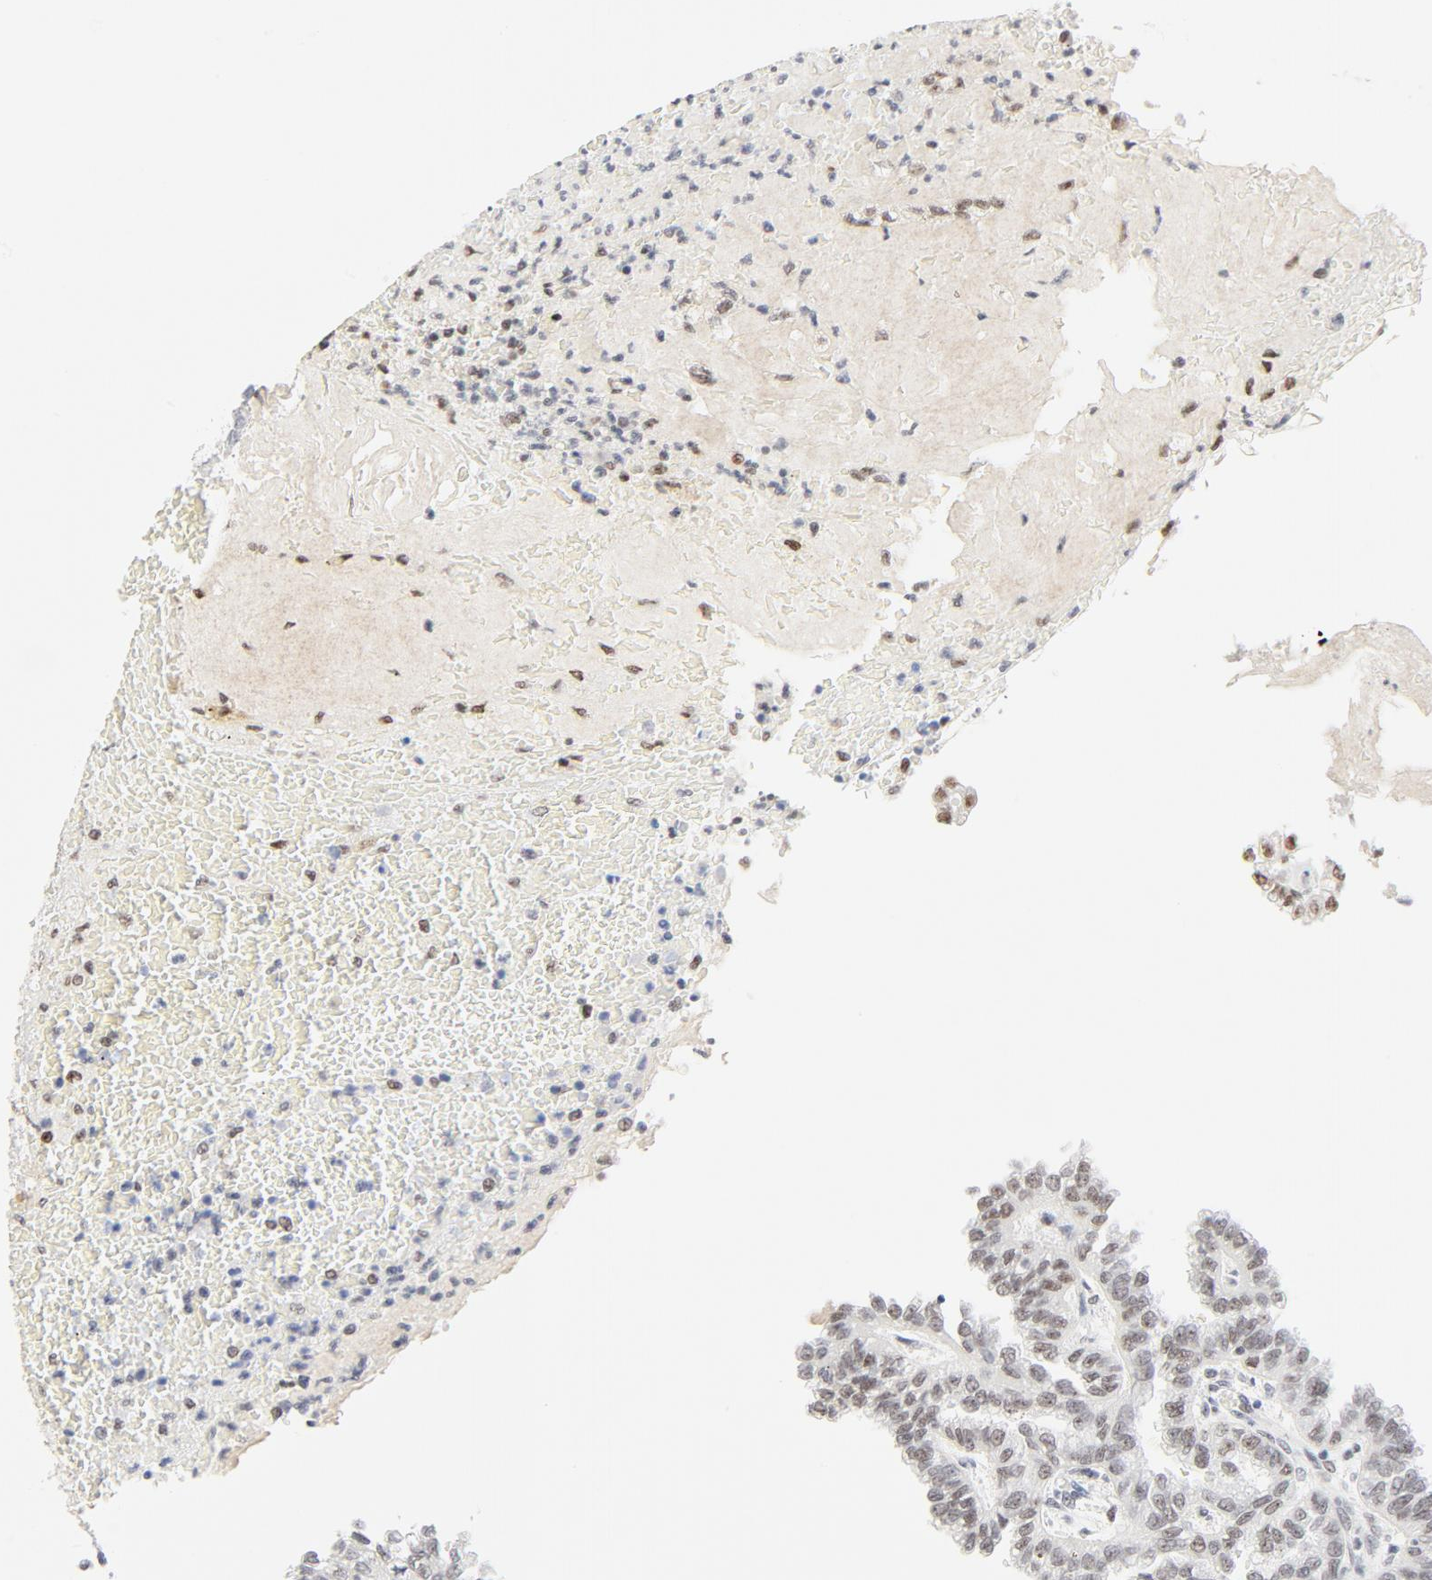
{"staining": {"intensity": "weak", "quantity": "25%-75%", "location": "nuclear"}, "tissue": "renal cancer", "cell_type": "Tumor cells", "image_type": "cancer", "snomed": [{"axis": "morphology", "description": "Inflammation, NOS"}, {"axis": "morphology", "description": "Adenocarcinoma, NOS"}, {"axis": "topography", "description": "Kidney"}], "caption": "Immunohistochemical staining of human renal cancer (adenocarcinoma) reveals low levels of weak nuclear positivity in about 25%-75% of tumor cells. The protein is stained brown, and the nuclei are stained in blue (DAB (3,3'-diaminobenzidine) IHC with brightfield microscopy, high magnification).", "gene": "GTF2H1", "patient": {"sex": "male", "age": 68}}